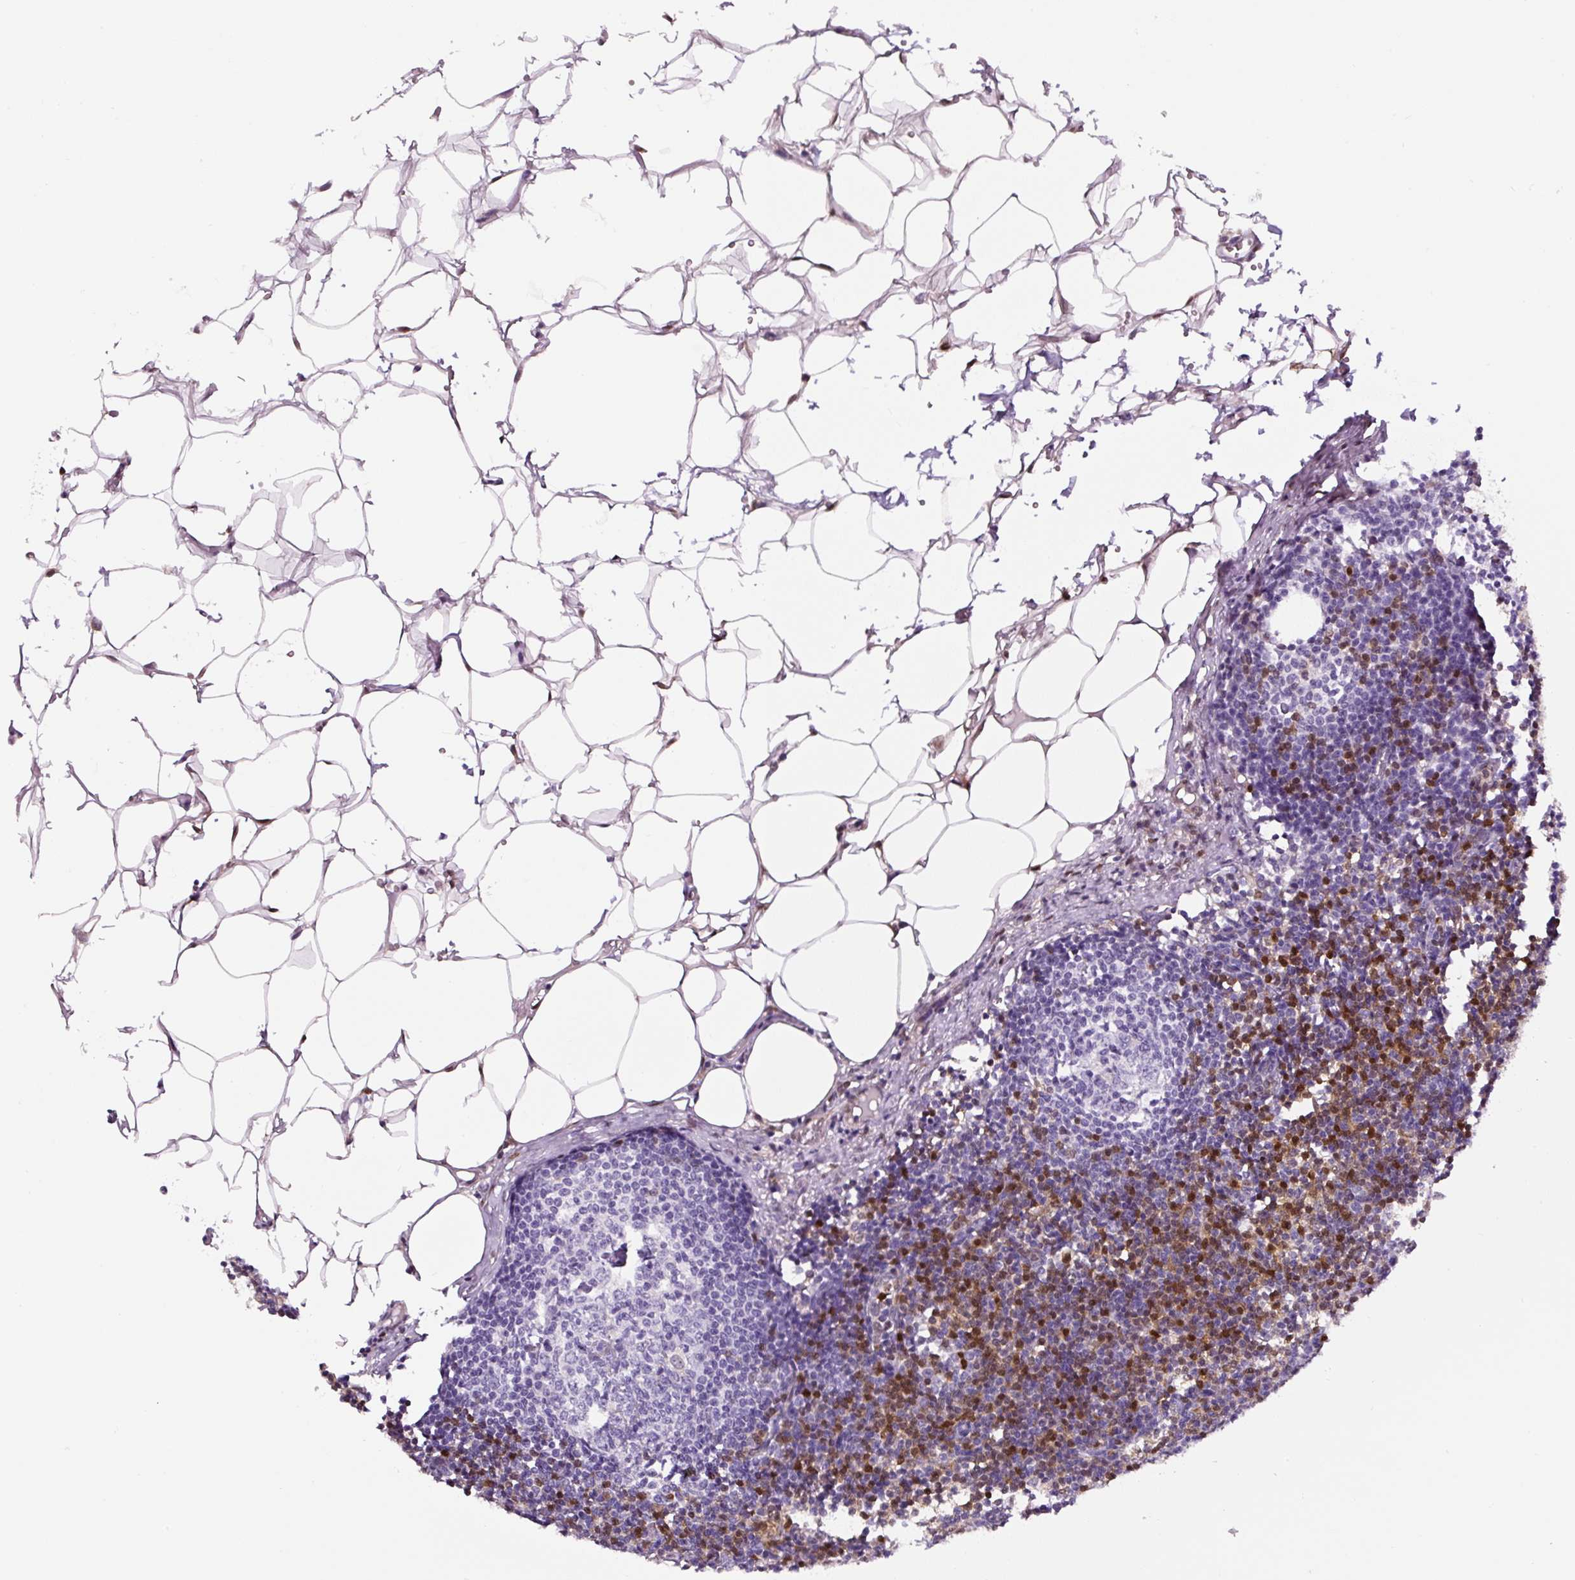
{"staining": {"intensity": "negative", "quantity": "none", "location": "none"}, "tissue": "lymph node", "cell_type": "Germinal center cells", "image_type": "normal", "snomed": [{"axis": "morphology", "description": "Normal tissue, NOS"}, {"axis": "topography", "description": "Lymph node"}], "caption": "Micrograph shows no protein expression in germinal center cells of normal lymph node.", "gene": "ANXA1", "patient": {"sex": "male", "age": 49}}